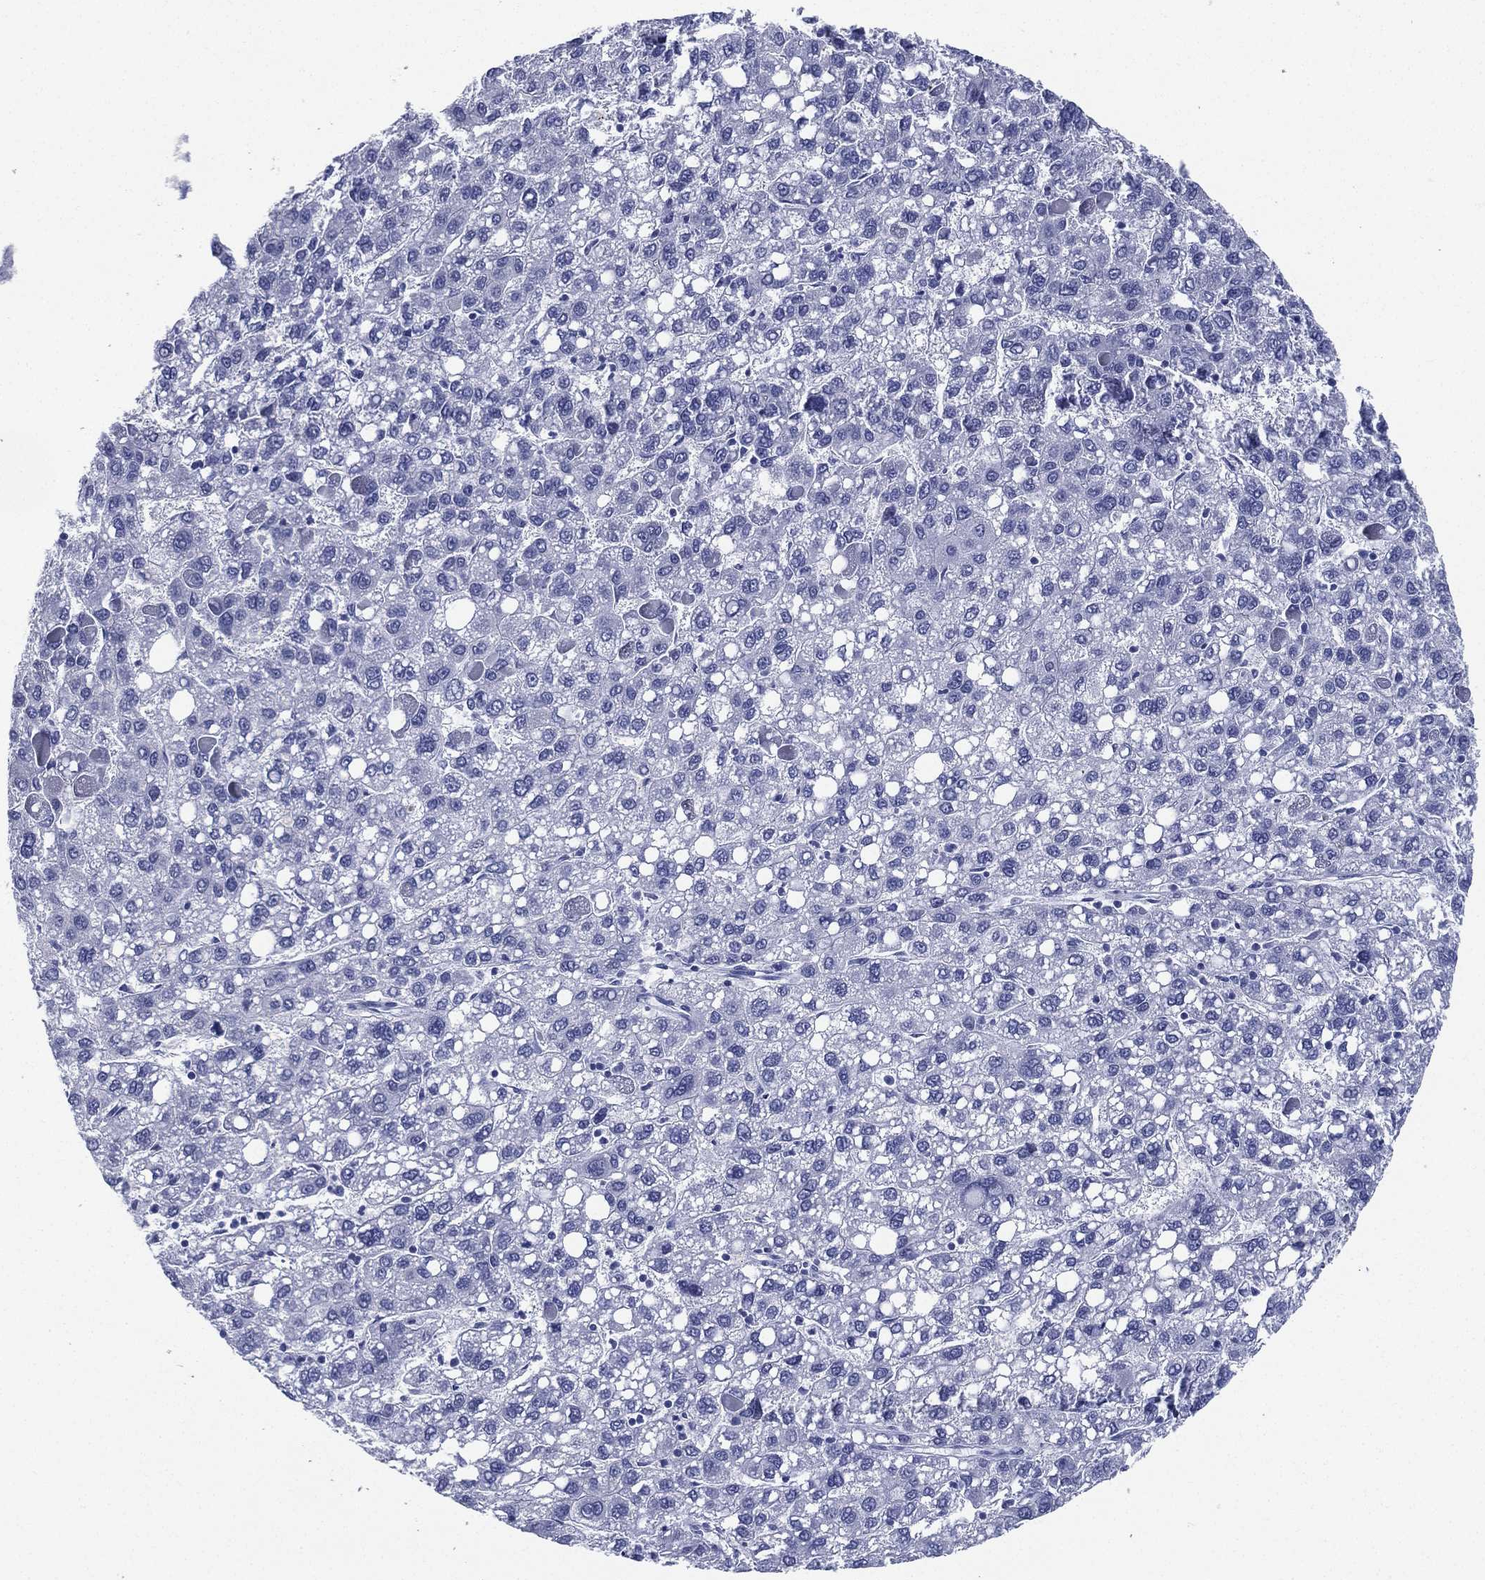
{"staining": {"intensity": "negative", "quantity": "none", "location": "none"}, "tissue": "liver cancer", "cell_type": "Tumor cells", "image_type": "cancer", "snomed": [{"axis": "morphology", "description": "Carcinoma, Hepatocellular, NOS"}, {"axis": "topography", "description": "Liver"}], "caption": "This image is of liver cancer (hepatocellular carcinoma) stained with immunohistochemistry to label a protein in brown with the nuclei are counter-stained blue. There is no expression in tumor cells. The staining is performed using DAB (3,3'-diaminobenzidine) brown chromogen with nuclei counter-stained in using hematoxylin.", "gene": "RSPH4A", "patient": {"sex": "female", "age": 82}}